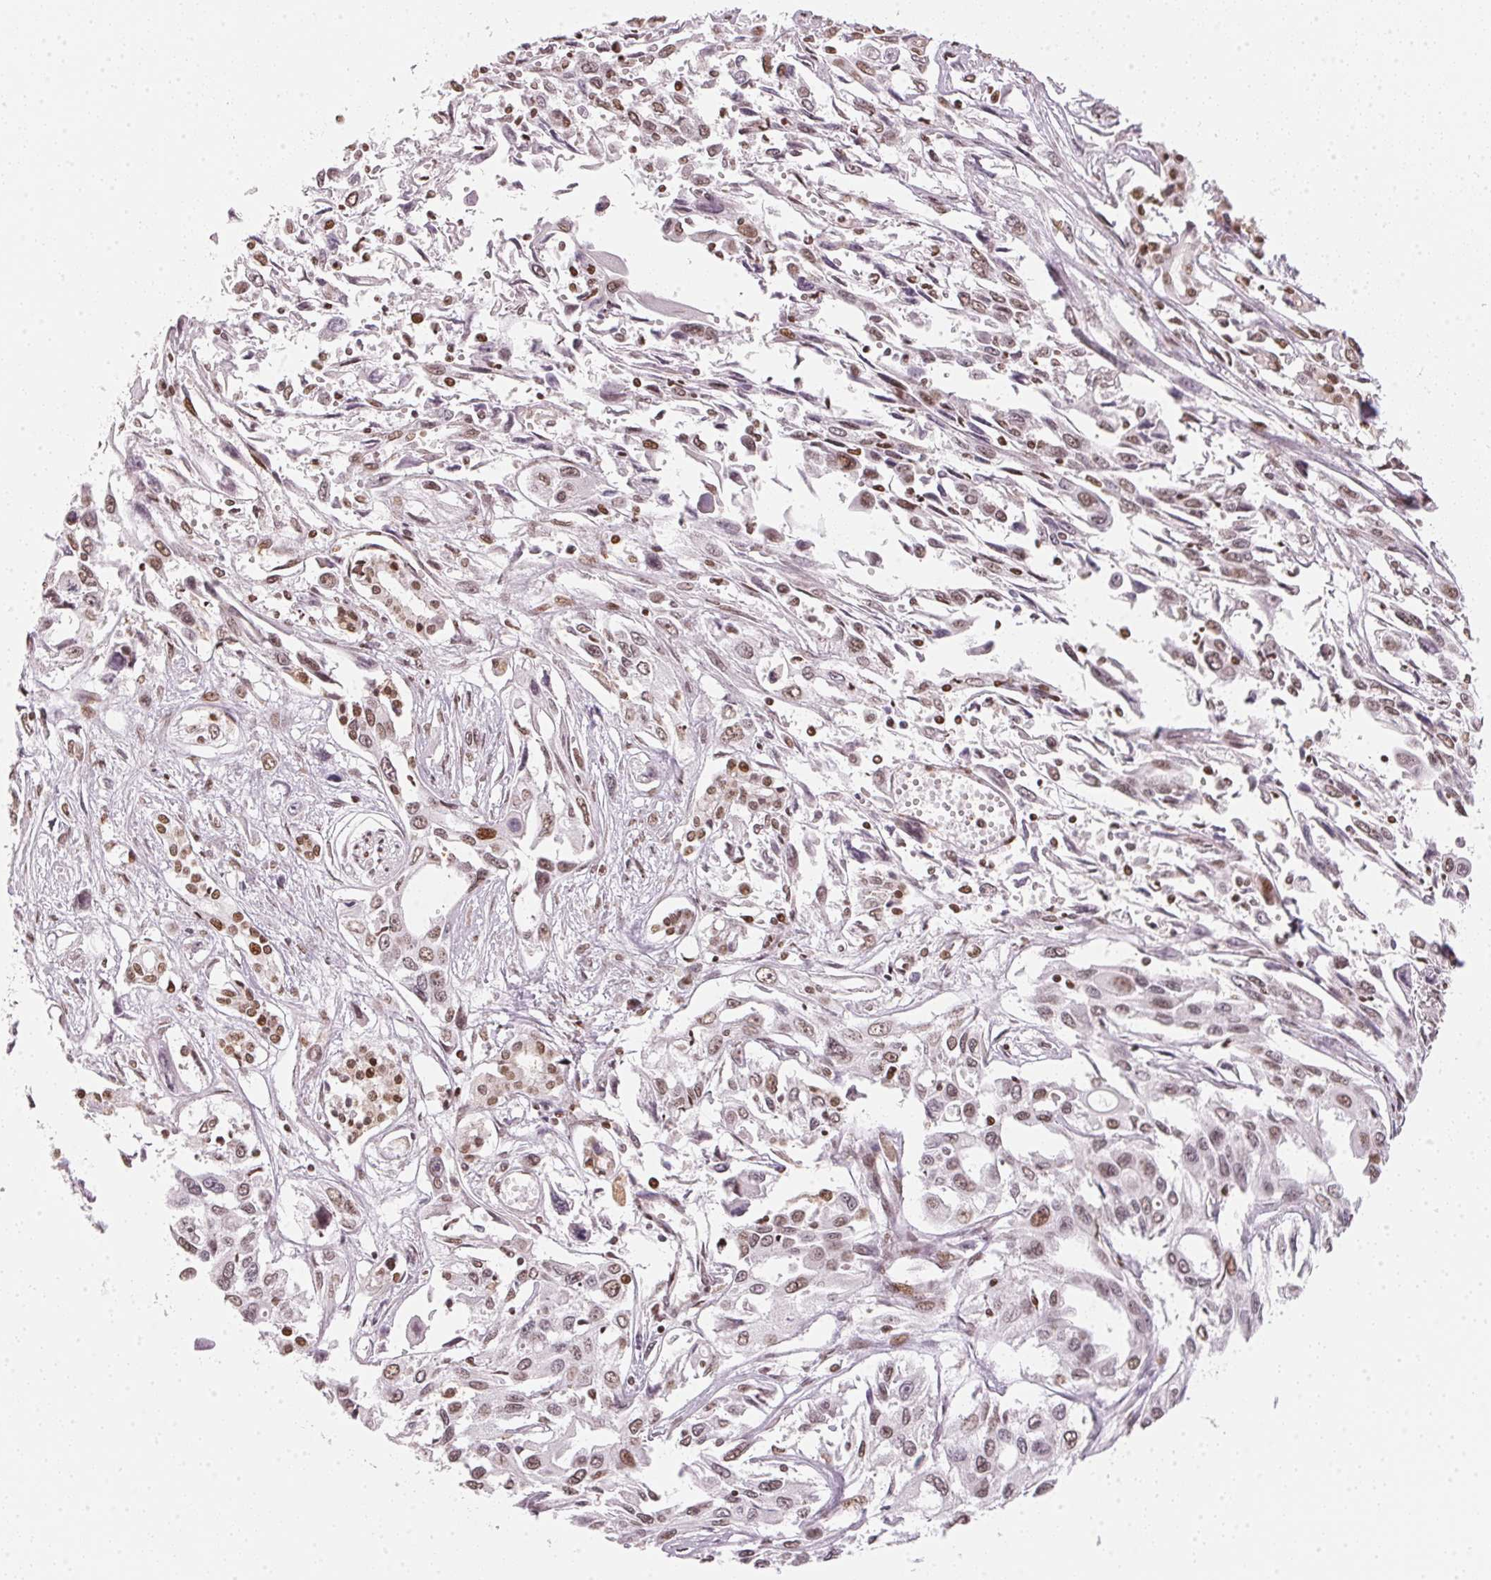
{"staining": {"intensity": "weak", "quantity": "25%-75%", "location": "nuclear"}, "tissue": "pancreatic cancer", "cell_type": "Tumor cells", "image_type": "cancer", "snomed": [{"axis": "morphology", "description": "Adenocarcinoma, NOS"}, {"axis": "topography", "description": "Pancreas"}], "caption": "Immunohistochemical staining of pancreatic cancer (adenocarcinoma) shows weak nuclear protein positivity in approximately 25%-75% of tumor cells. The staining was performed using DAB (3,3'-diaminobenzidine) to visualize the protein expression in brown, while the nuclei were stained in blue with hematoxylin (Magnification: 20x).", "gene": "KAT6A", "patient": {"sex": "female", "age": 55}}